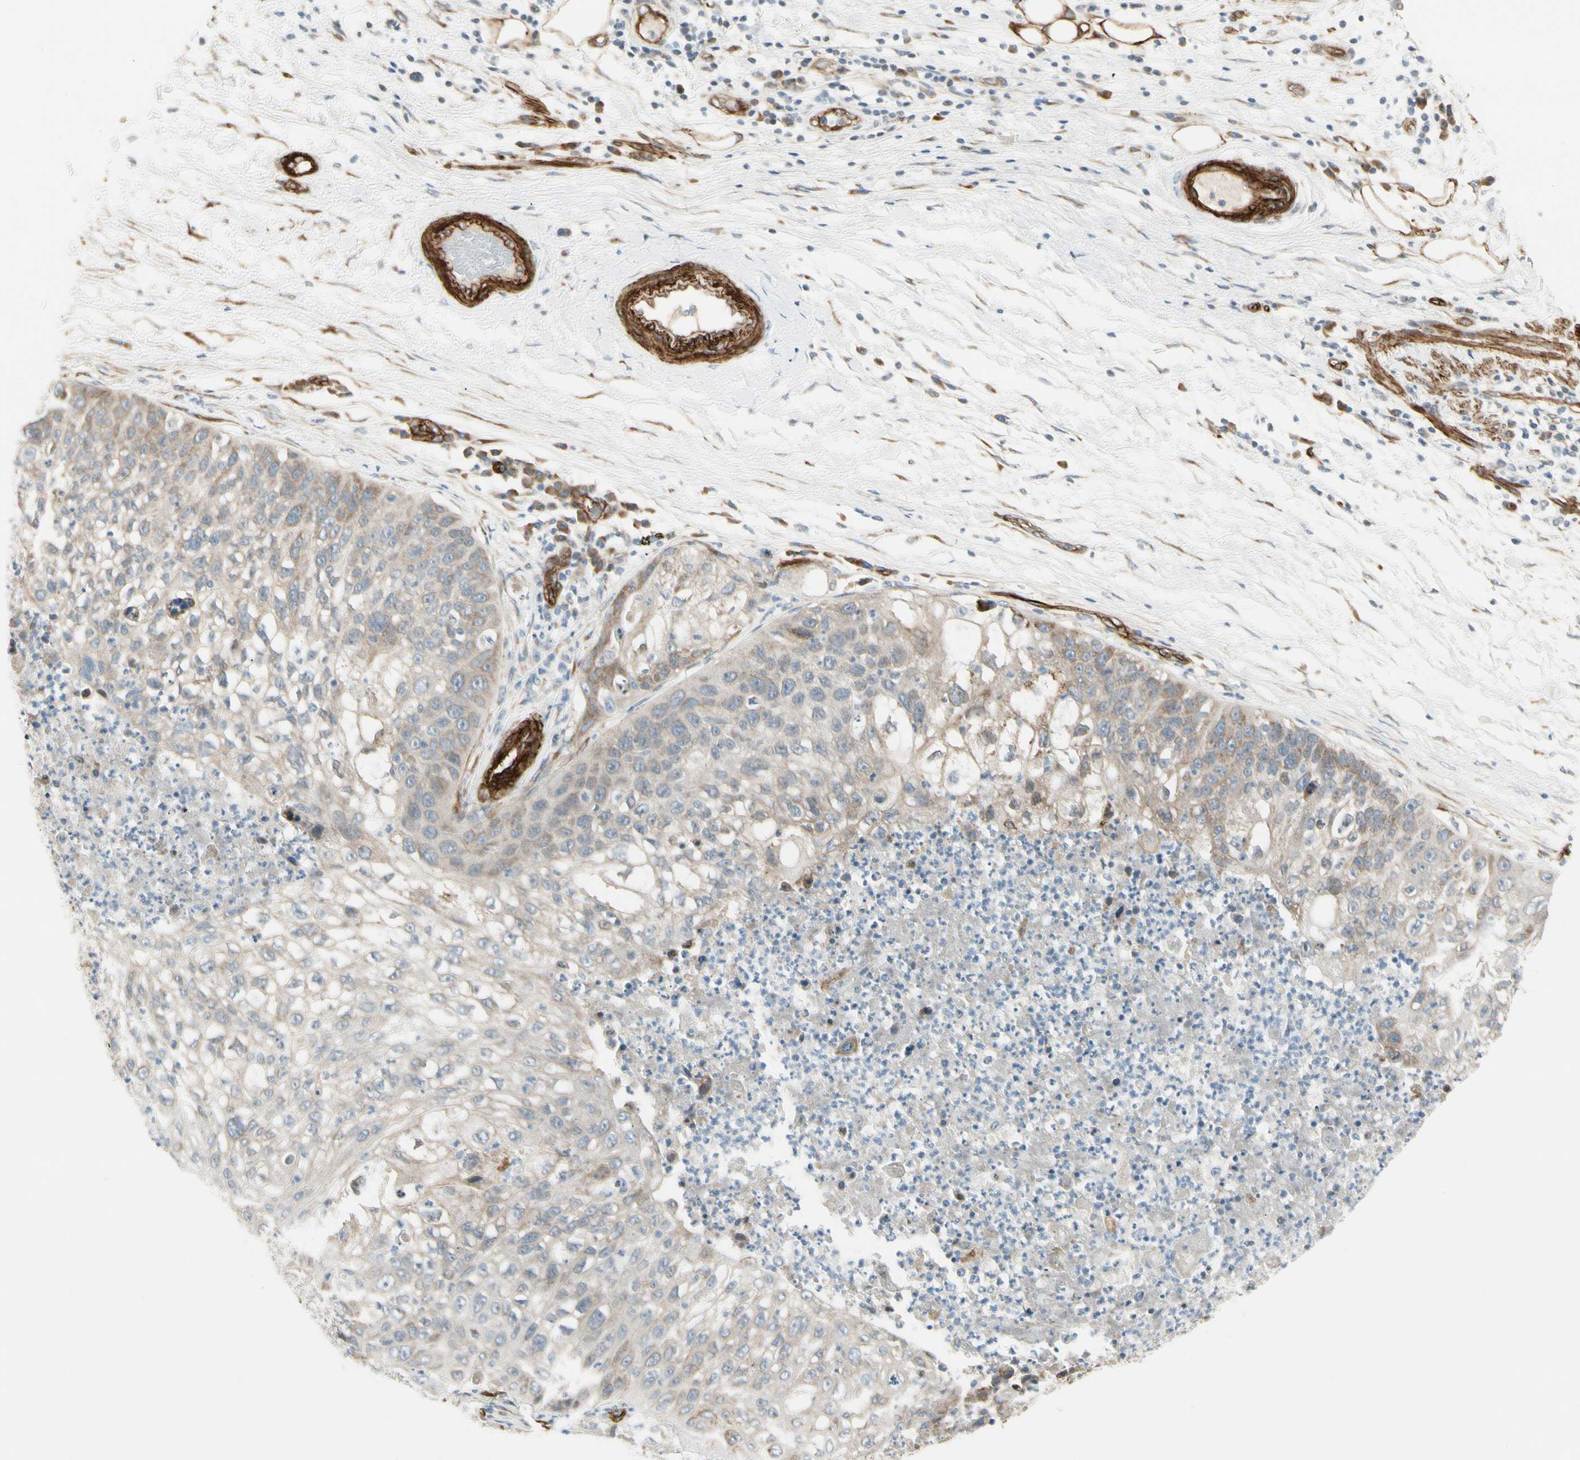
{"staining": {"intensity": "weak", "quantity": "25%-75%", "location": "cytoplasmic/membranous"}, "tissue": "lung cancer", "cell_type": "Tumor cells", "image_type": "cancer", "snomed": [{"axis": "morphology", "description": "Inflammation, NOS"}, {"axis": "morphology", "description": "Squamous cell carcinoma, NOS"}, {"axis": "topography", "description": "Lymph node"}, {"axis": "topography", "description": "Soft tissue"}, {"axis": "topography", "description": "Lung"}], "caption": "Protein expression analysis of human lung squamous cell carcinoma reveals weak cytoplasmic/membranous expression in about 25%-75% of tumor cells.", "gene": "MCAM", "patient": {"sex": "male", "age": 66}}